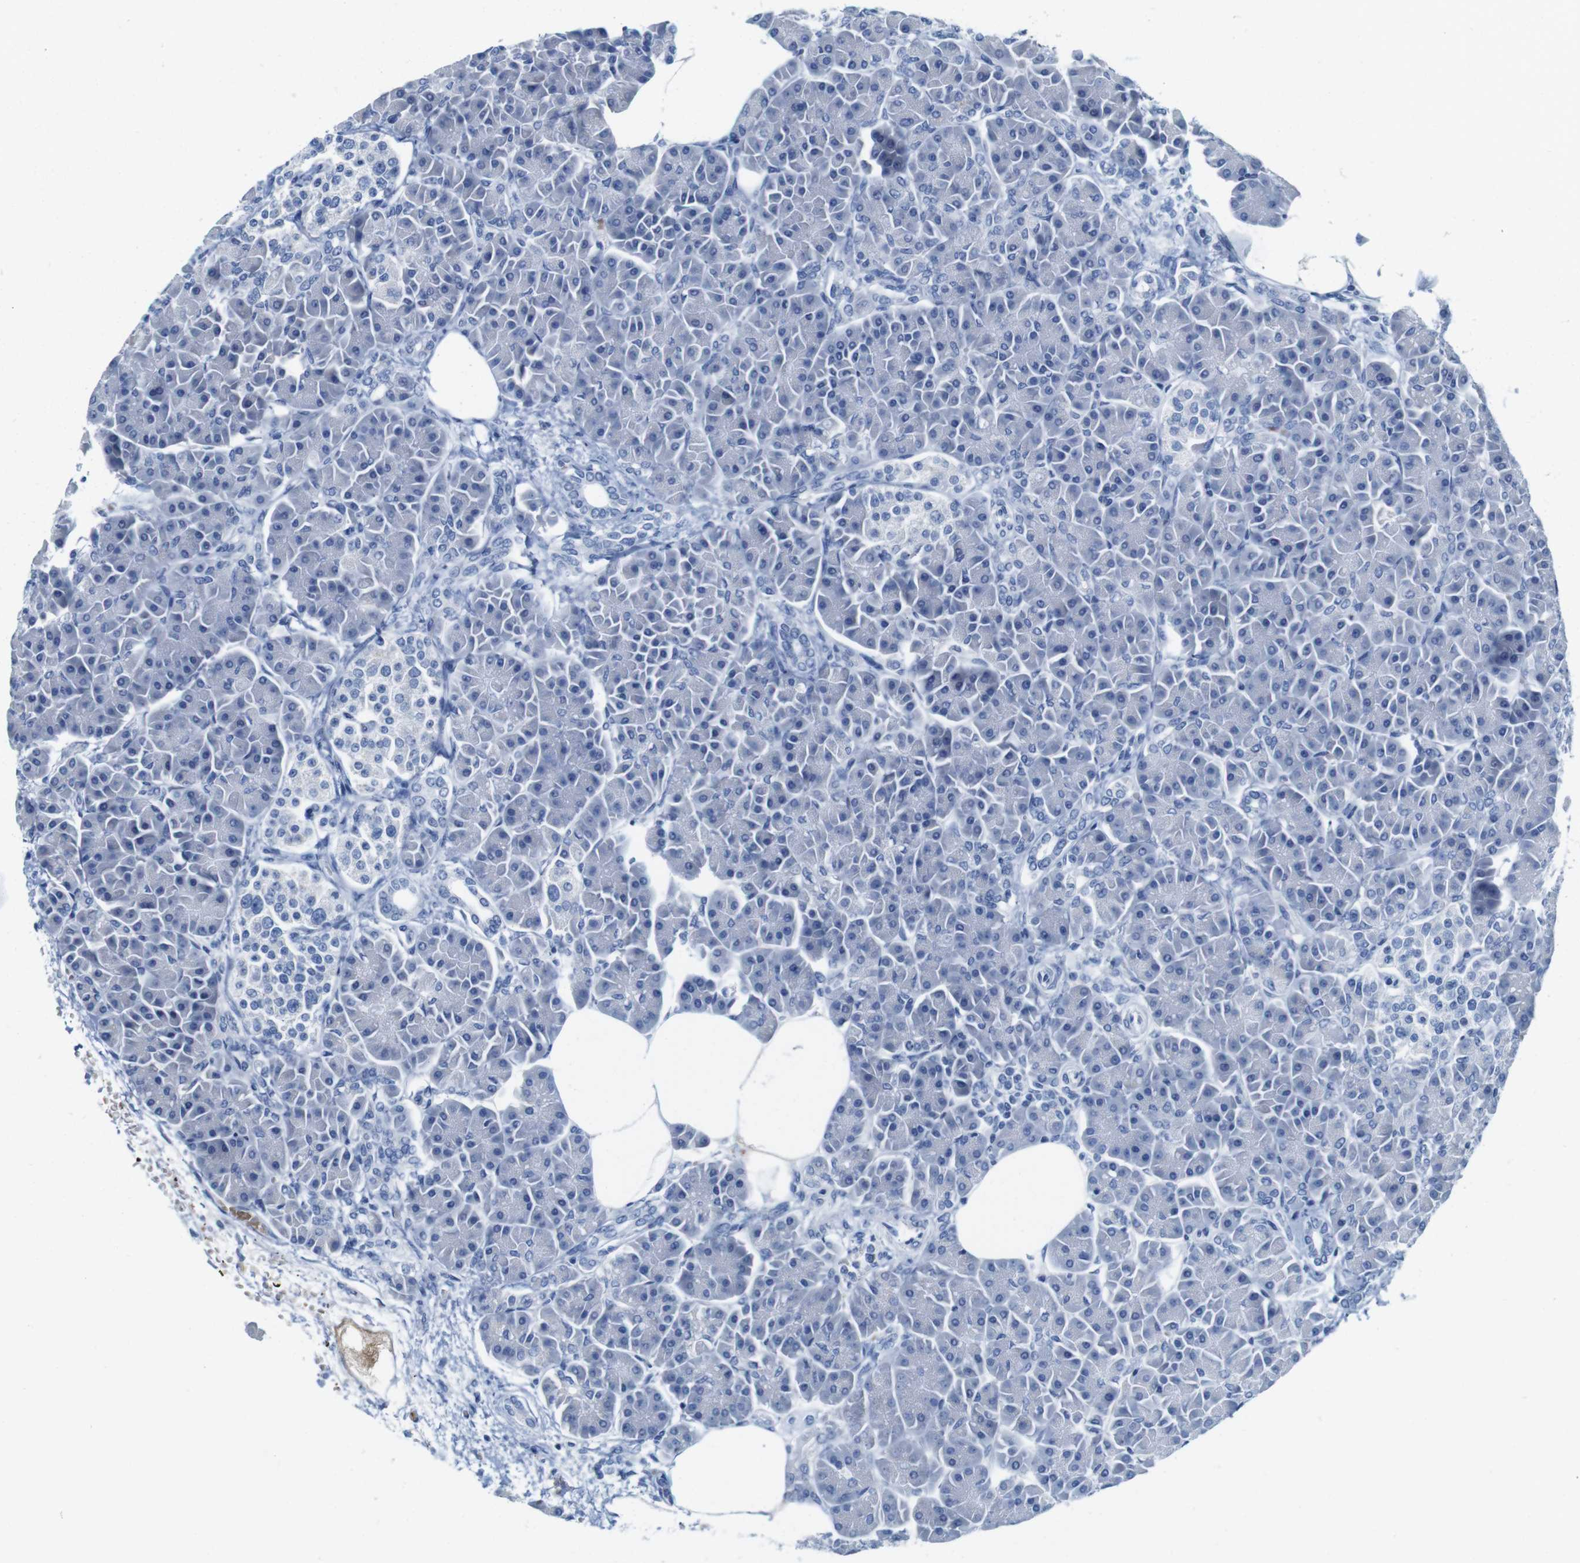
{"staining": {"intensity": "negative", "quantity": "none", "location": "none"}, "tissue": "pancreas", "cell_type": "Exocrine glandular cells", "image_type": "normal", "snomed": [{"axis": "morphology", "description": "Normal tissue, NOS"}, {"axis": "topography", "description": "Pancreas"}], "caption": "The photomicrograph demonstrates no staining of exocrine glandular cells in normal pancreas.", "gene": "IGSF8", "patient": {"sex": "female", "age": 70}}